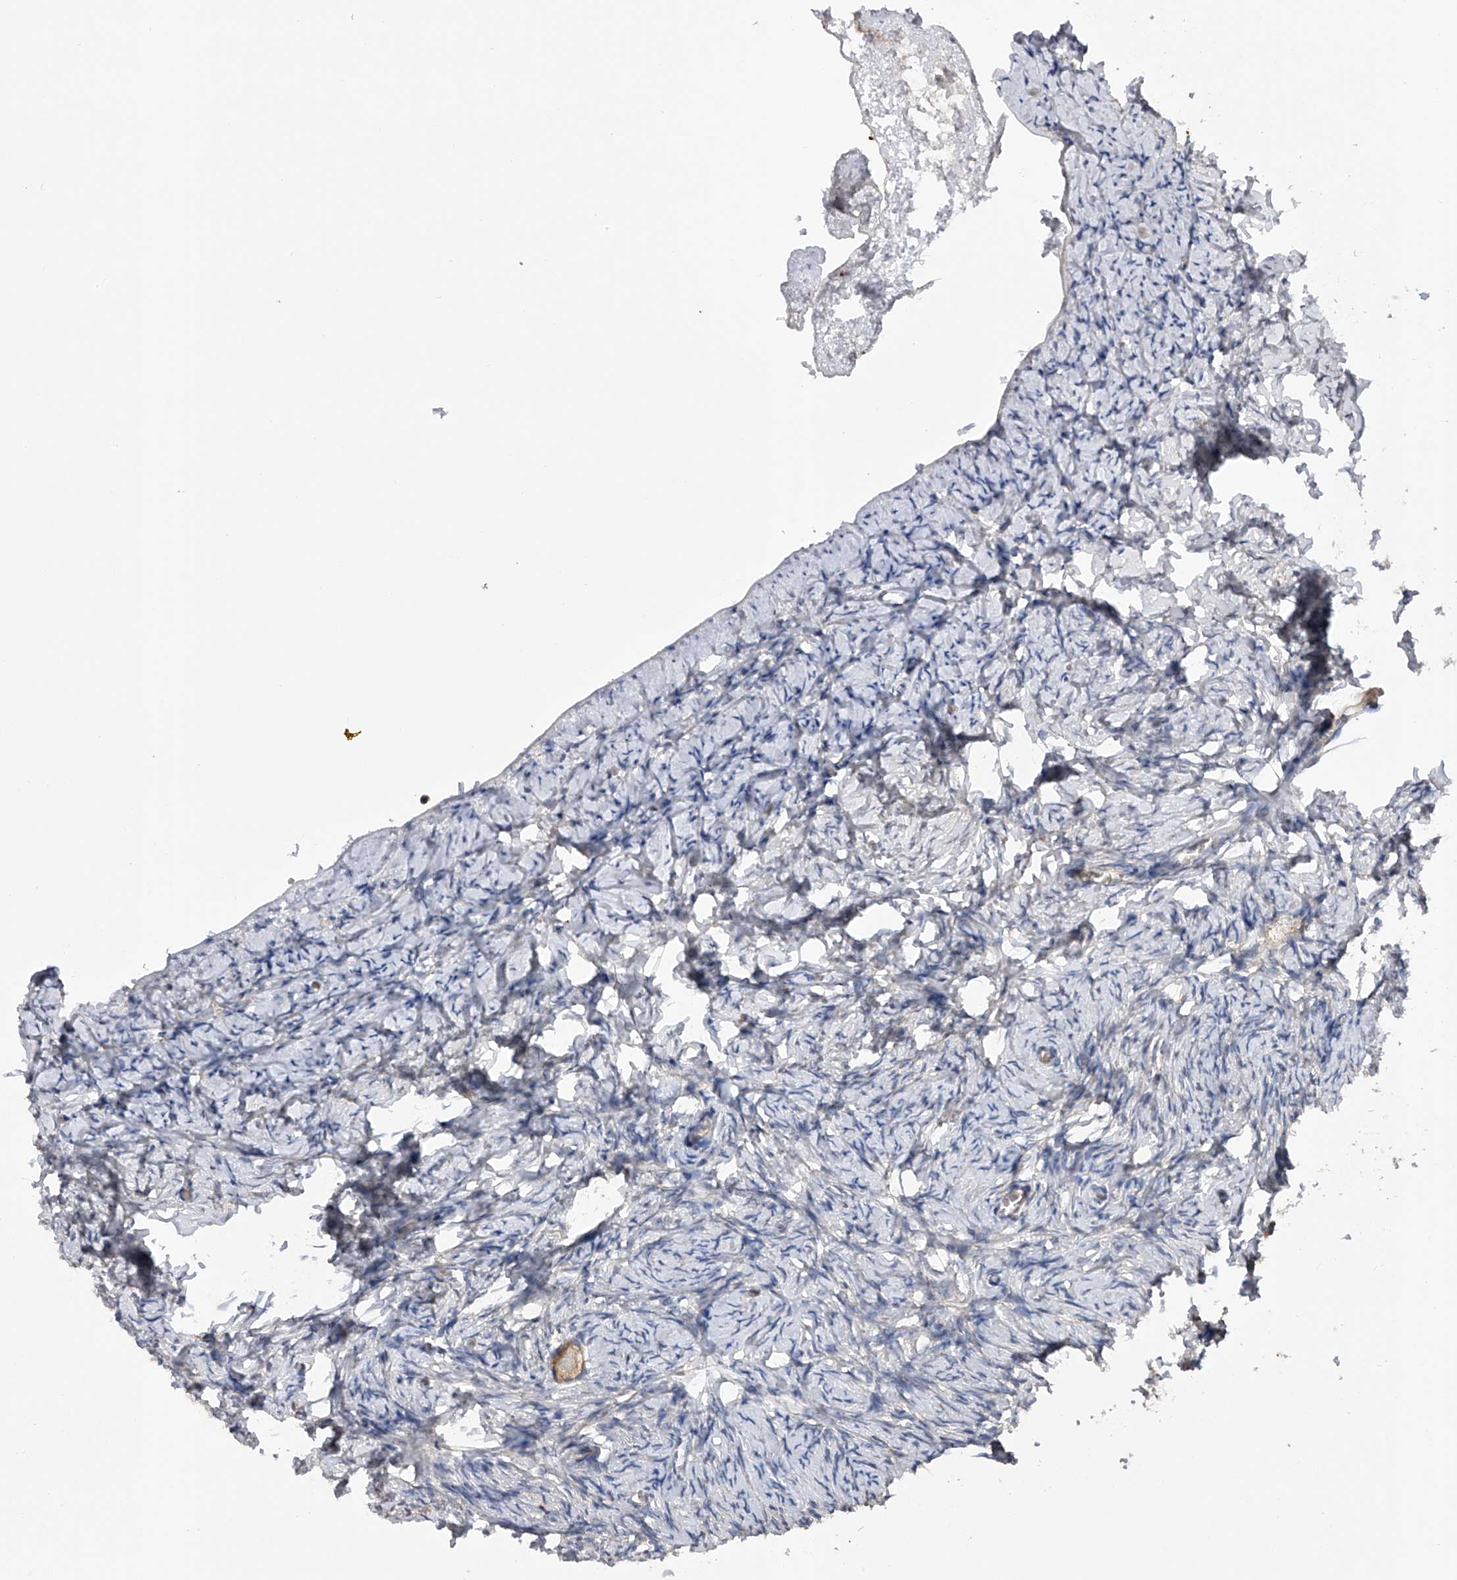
{"staining": {"intensity": "weak", "quantity": ">75%", "location": "cytoplasmic/membranous"}, "tissue": "ovary", "cell_type": "Follicle cells", "image_type": "normal", "snomed": [{"axis": "morphology", "description": "Normal tissue, NOS"}, {"axis": "topography", "description": "Ovary"}], "caption": "High-magnification brightfield microscopy of benign ovary stained with DAB (3,3'-diaminobenzidine) (brown) and counterstained with hematoxylin (blue). follicle cells exhibit weak cytoplasmic/membranous positivity is appreciated in approximately>75% of cells.", "gene": "CFAP298", "patient": {"sex": "female", "age": 27}}